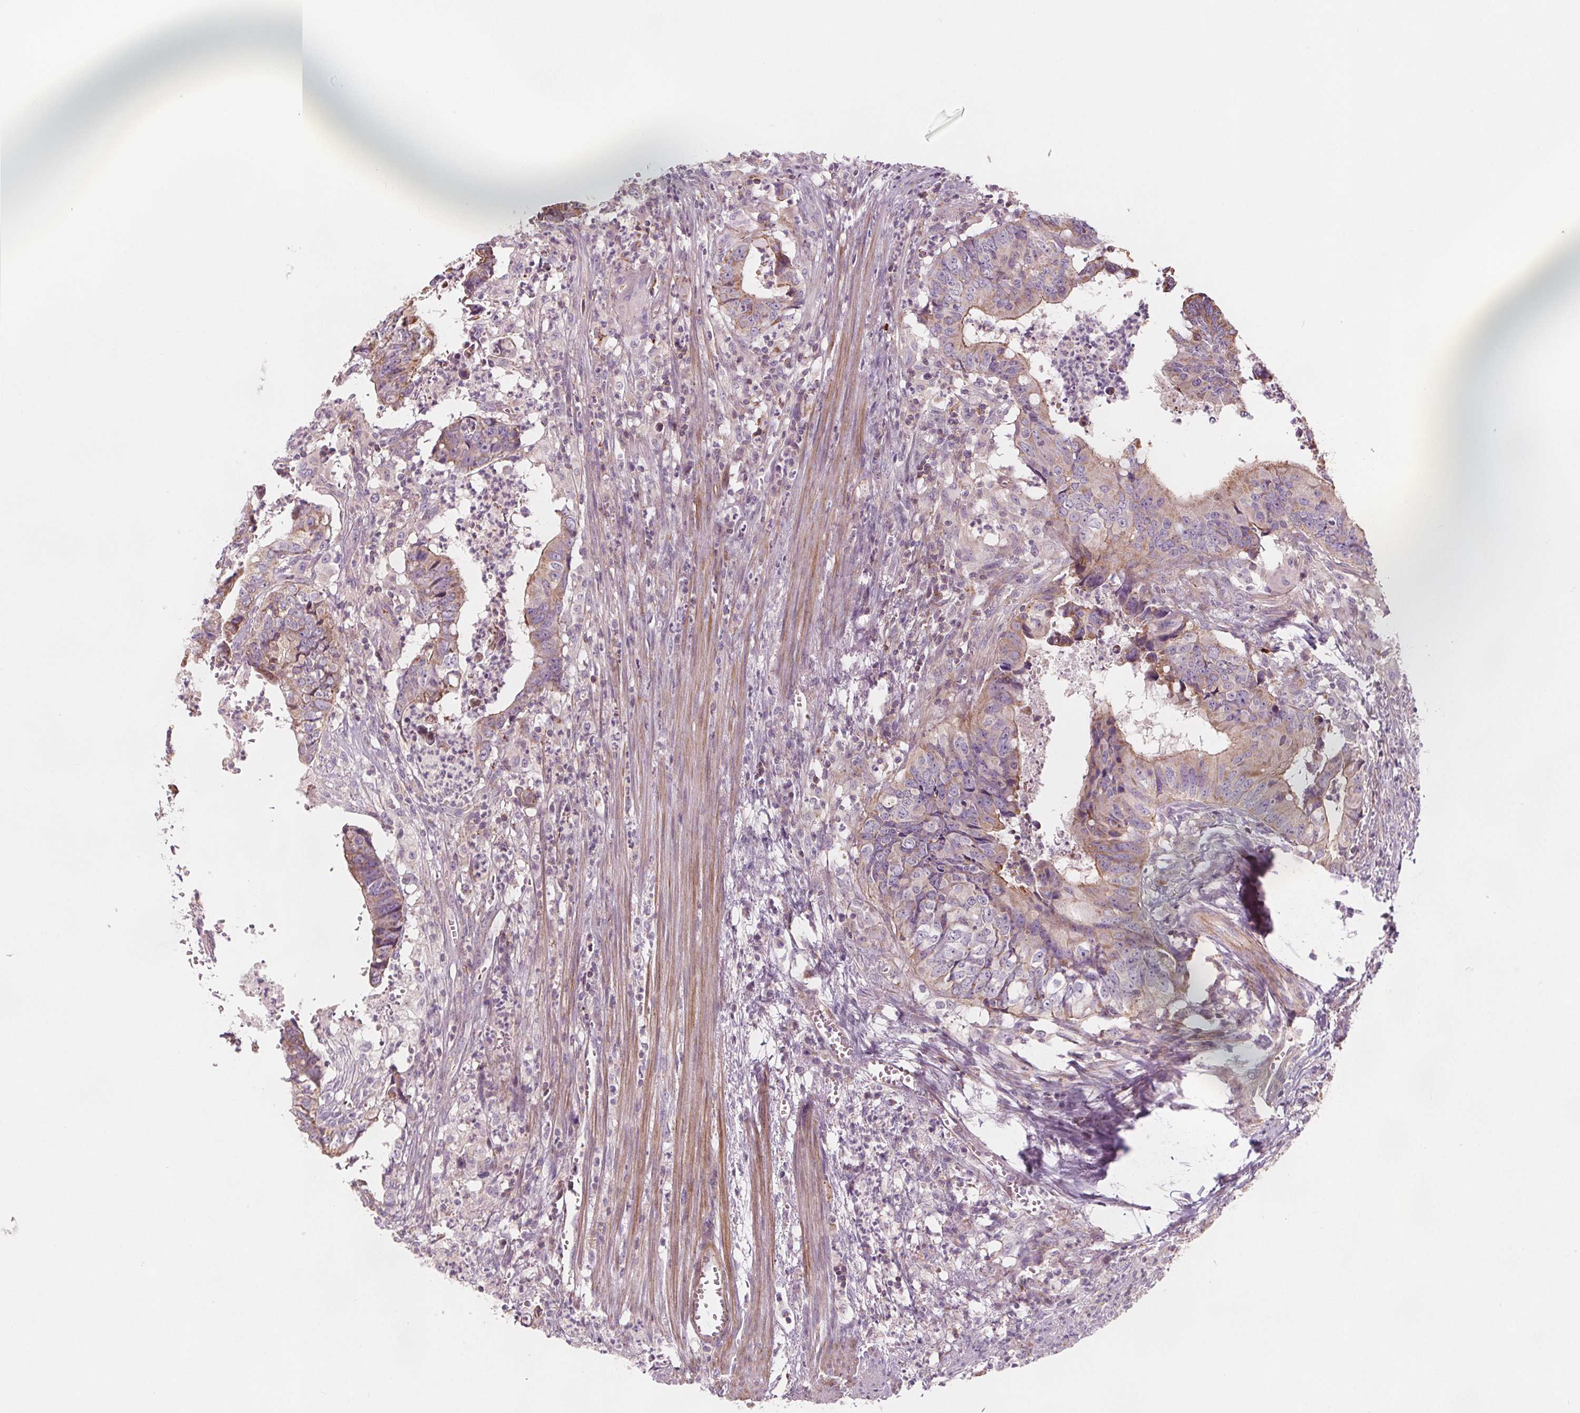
{"staining": {"intensity": "moderate", "quantity": "<25%", "location": "cytoplasmic/membranous"}, "tissue": "colorectal cancer", "cell_type": "Tumor cells", "image_type": "cancer", "snomed": [{"axis": "morphology", "description": "Adenocarcinoma, NOS"}, {"axis": "topography", "description": "Colon"}], "caption": "Moderate cytoplasmic/membranous positivity is present in approximately <25% of tumor cells in colorectal cancer.", "gene": "ADAM33", "patient": {"sex": "female", "age": 82}}